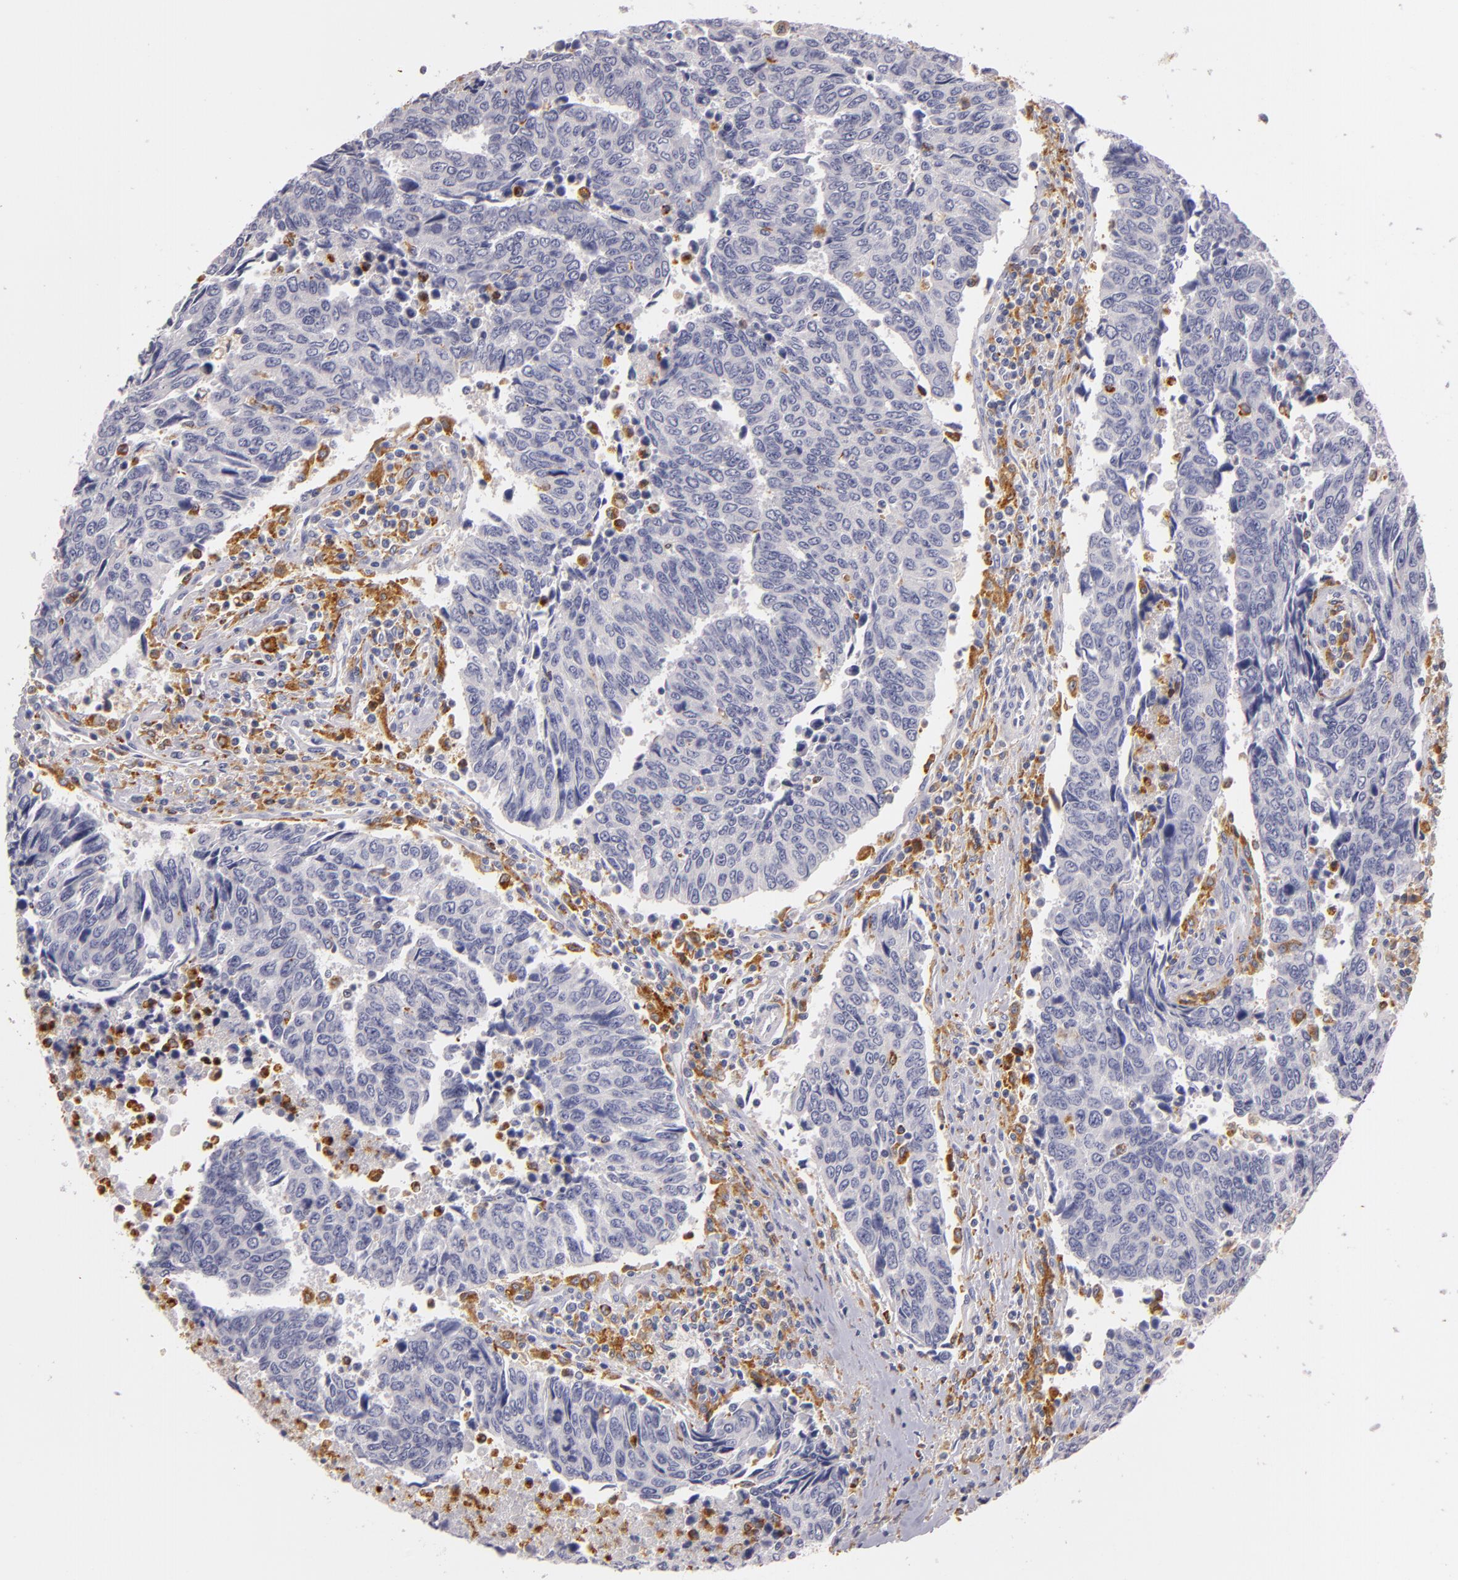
{"staining": {"intensity": "negative", "quantity": "none", "location": "none"}, "tissue": "urothelial cancer", "cell_type": "Tumor cells", "image_type": "cancer", "snomed": [{"axis": "morphology", "description": "Urothelial carcinoma, High grade"}, {"axis": "topography", "description": "Urinary bladder"}], "caption": "The photomicrograph demonstrates no significant staining in tumor cells of high-grade urothelial carcinoma. (DAB (3,3'-diaminobenzidine) IHC with hematoxylin counter stain).", "gene": "TLR8", "patient": {"sex": "male", "age": 86}}